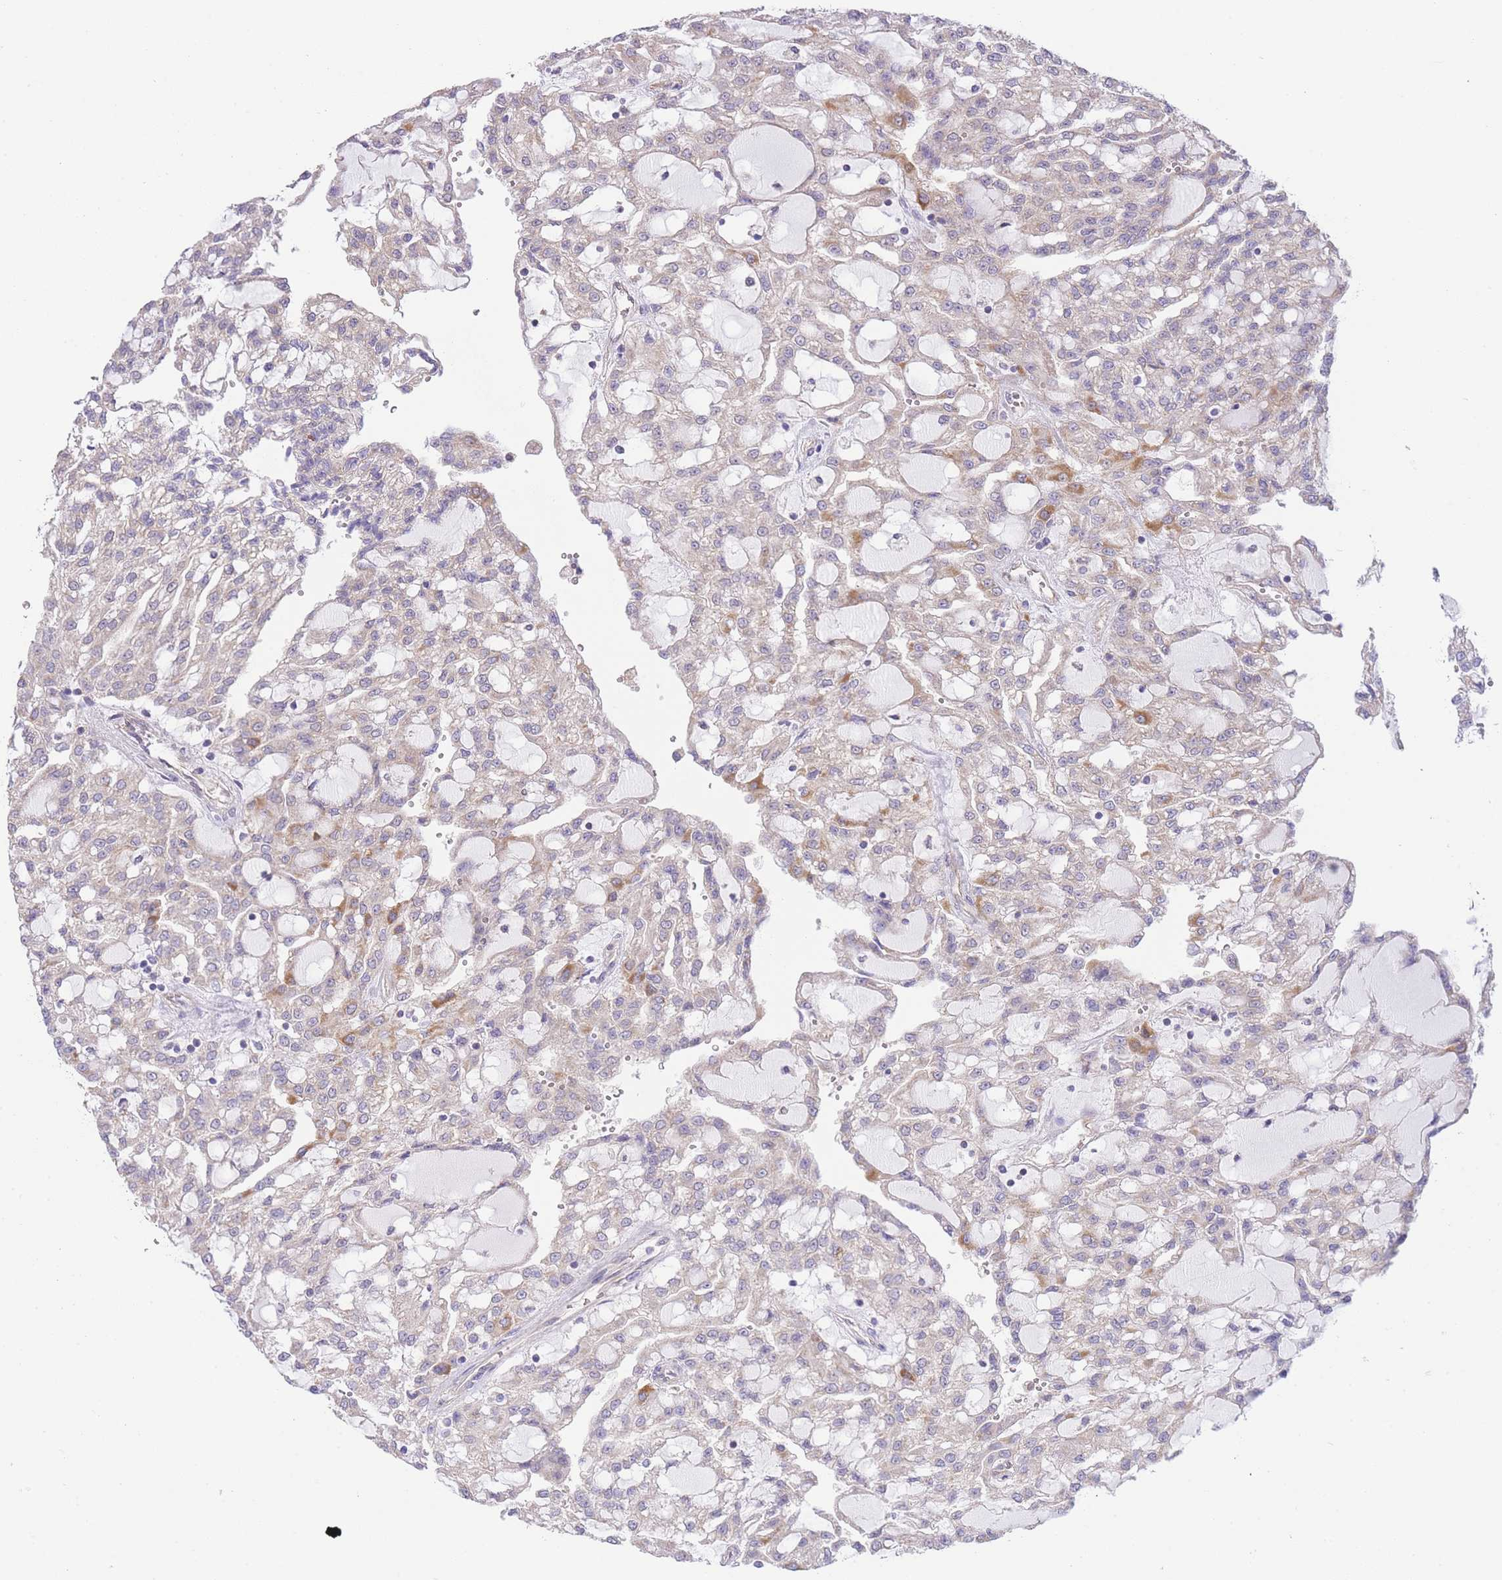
{"staining": {"intensity": "moderate", "quantity": "<25%", "location": "cytoplasmic/membranous"}, "tissue": "renal cancer", "cell_type": "Tumor cells", "image_type": "cancer", "snomed": [{"axis": "morphology", "description": "Adenocarcinoma, NOS"}, {"axis": "topography", "description": "Kidney"}], "caption": "Protein expression analysis of human renal adenocarcinoma reveals moderate cytoplasmic/membranous staining in about <25% of tumor cells.", "gene": "CTBP1", "patient": {"sex": "male", "age": 63}}